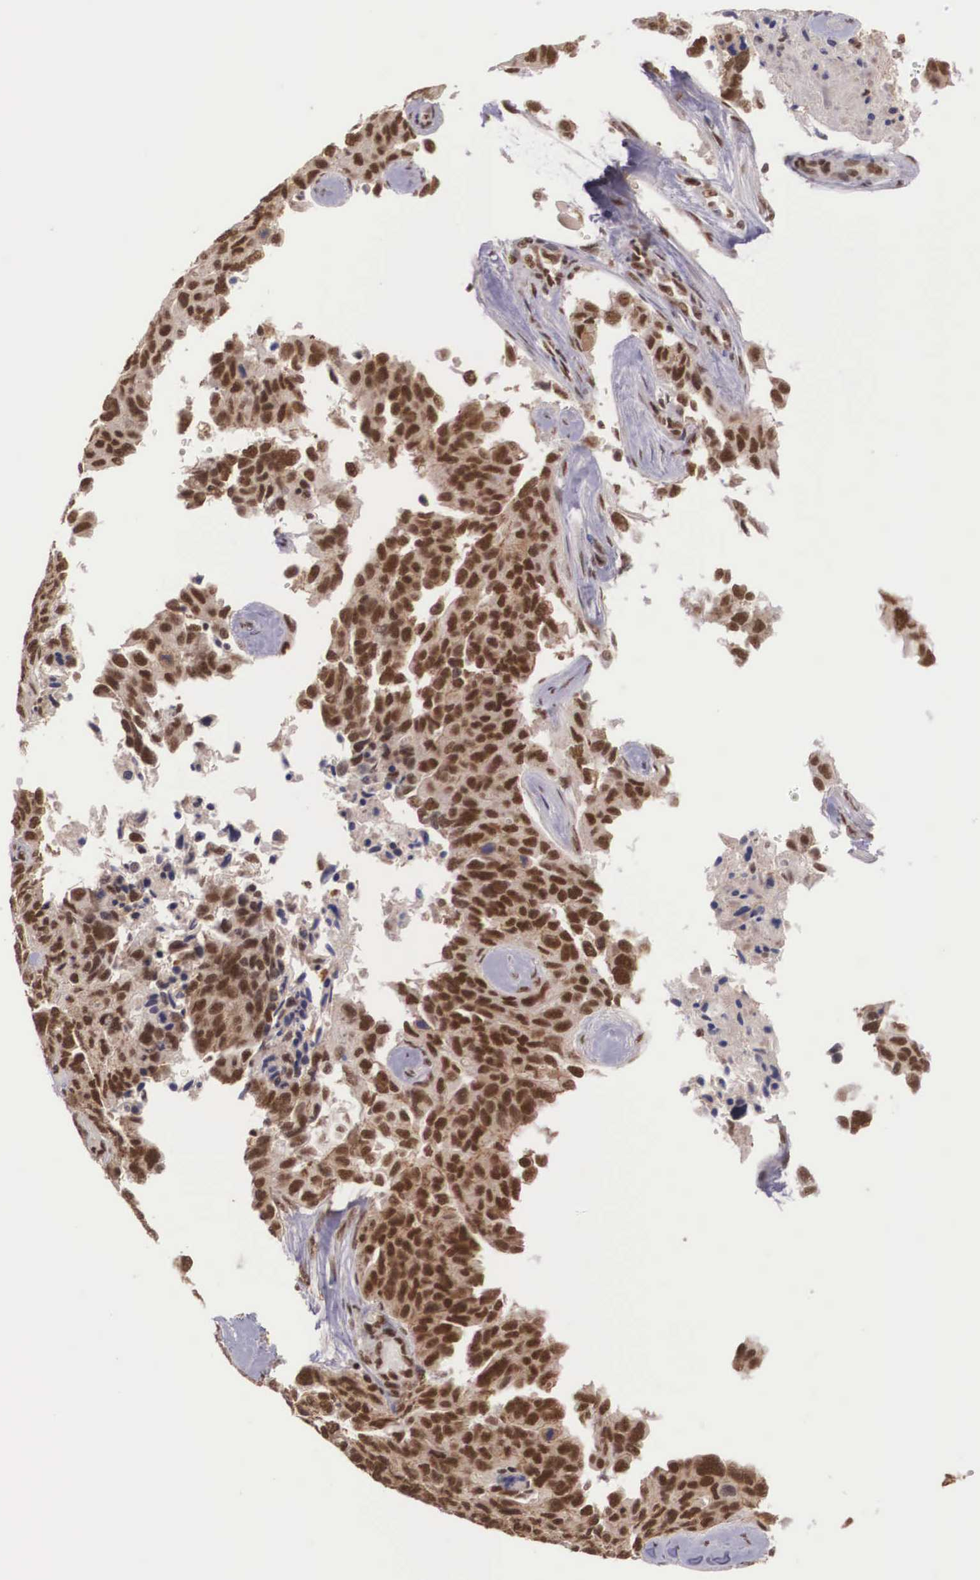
{"staining": {"intensity": "strong", "quantity": ">75%", "location": "cytoplasmic/membranous,nuclear"}, "tissue": "ovarian cancer", "cell_type": "Tumor cells", "image_type": "cancer", "snomed": [{"axis": "morphology", "description": "Cystadenocarcinoma, serous, NOS"}, {"axis": "topography", "description": "Ovary"}], "caption": "A brown stain labels strong cytoplasmic/membranous and nuclear positivity of a protein in ovarian cancer tumor cells.", "gene": "POLR2F", "patient": {"sex": "female", "age": 64}}